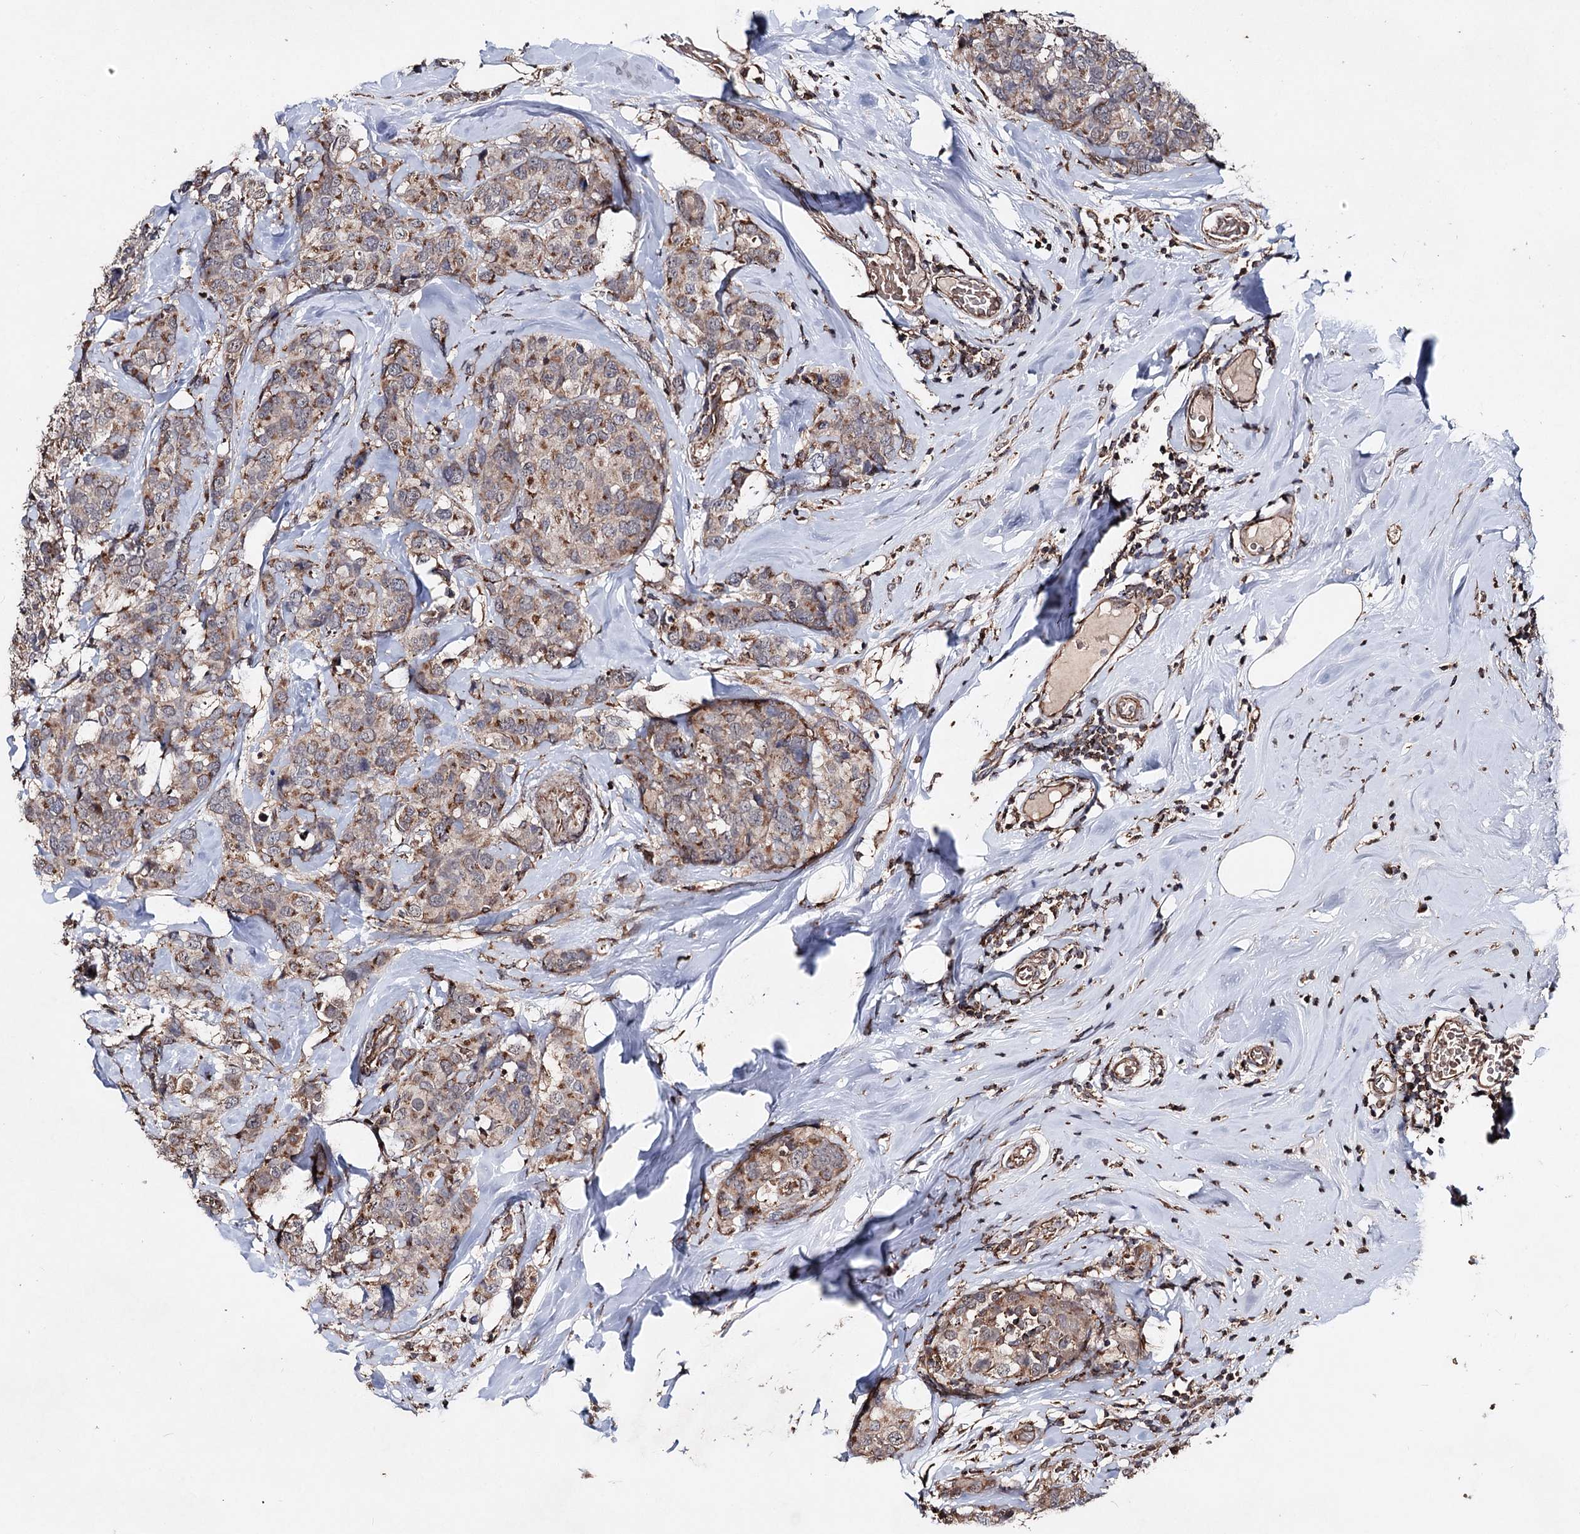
{"staining": {"intensity": "moderate", "quantity": "25%-75%", "location": "cytoplasmic/membranous"}, "tissue": "breast cancer", "cell_type": "Tumor cells", "image_type": "cancer", "snomed": [{"axis": "morphology", "description": "Lobular carcinoma"}, {"axis": "topography", "description": "Breast"}], "caption": "A medium amount of moderate cytoplasmic/membranous positivity is identified in about 25%-75% of tumor cells in lobular carcinoma (breast) tissue.", "gene": "MINDY3", "patient": {"sex": "female", "age": 59}}